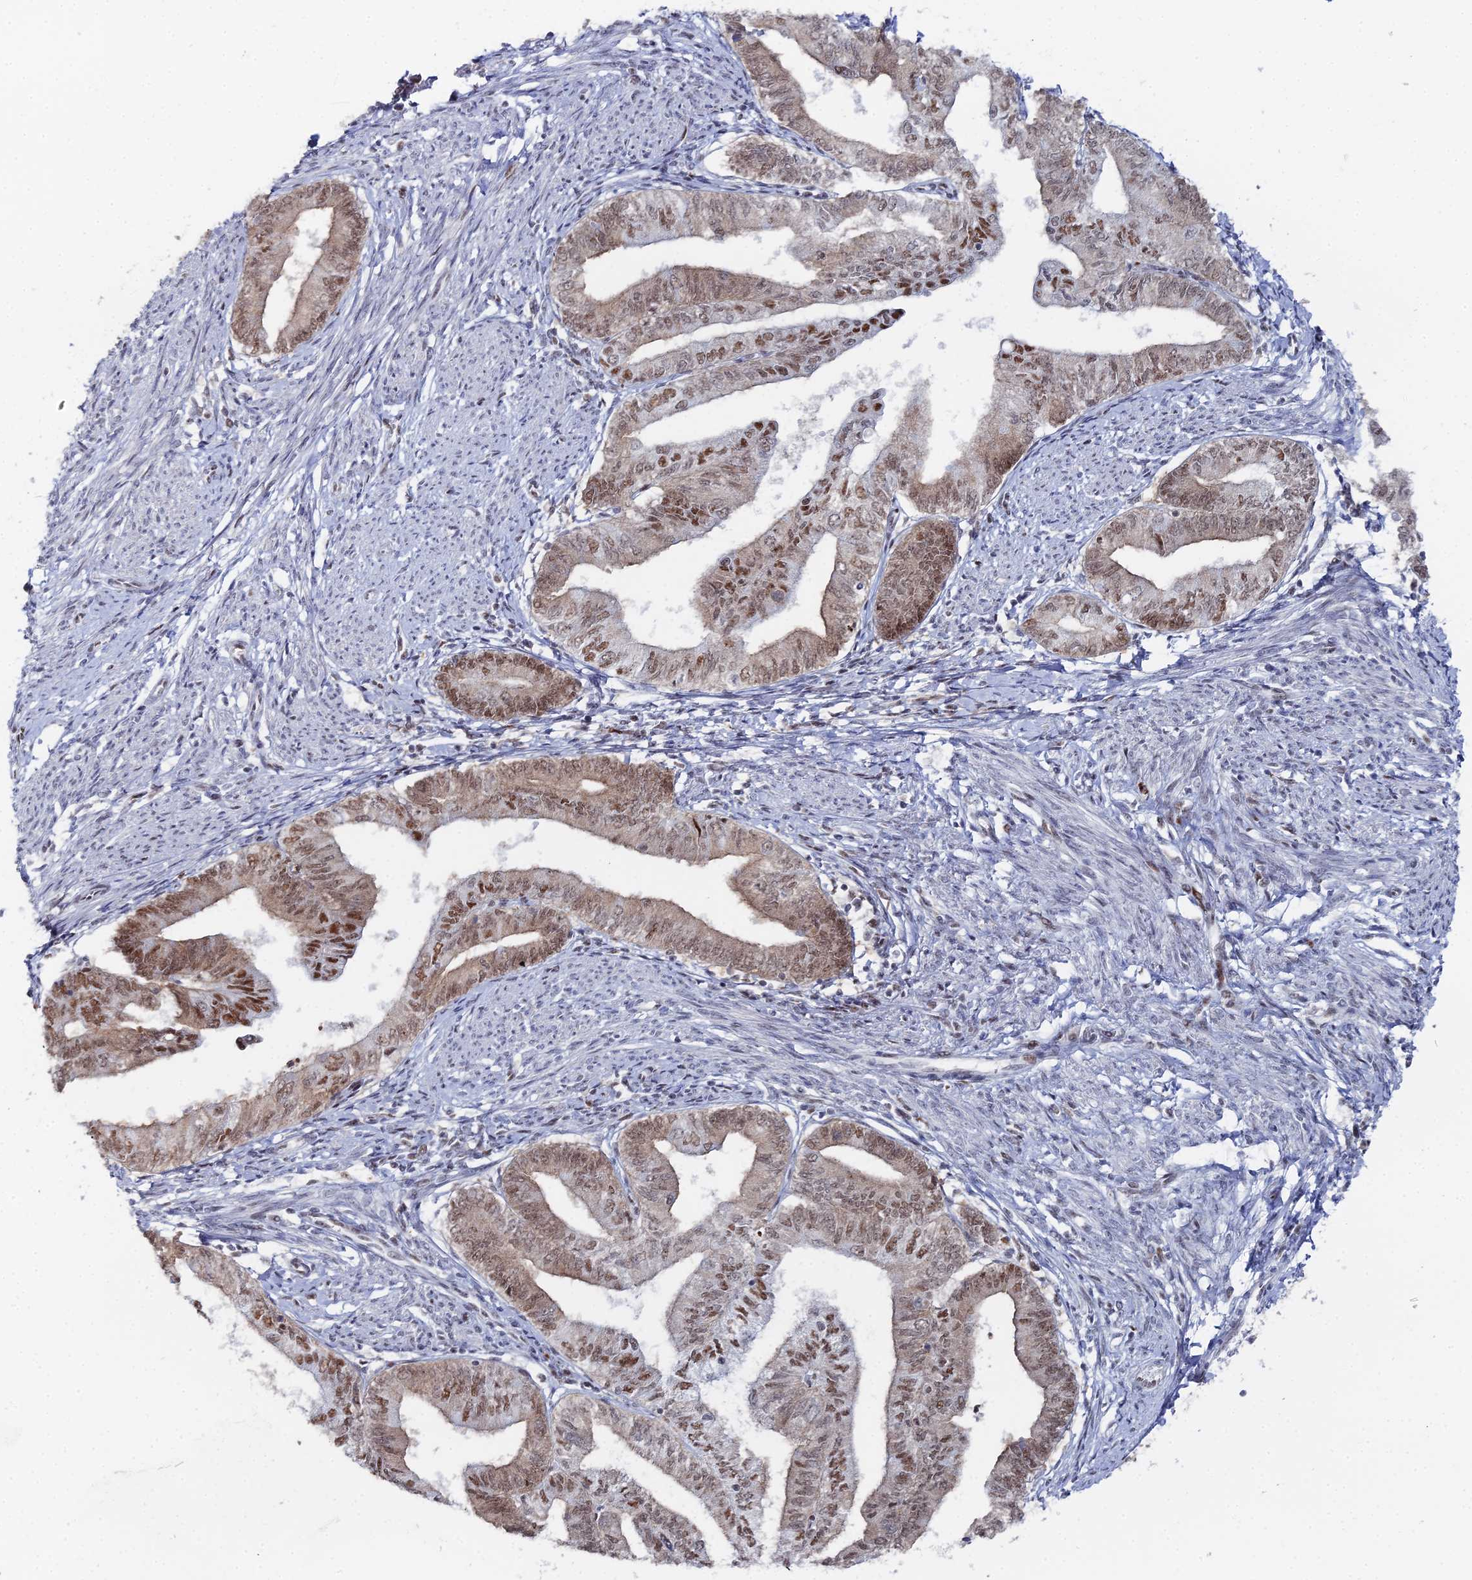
{"staining": {"intensity": "moderate", "quantity": ">75%", "location": "nuclear"}, "tissue": "endometrial cancer", "cell_type": "Tumor cells", "image_type": "cancer", "snomed": [{"axis": "morphology", "description": "Adenocarcinoma, NOS"}, {"axis": "topography", "description": "Endometrium"}], "caption": "Immunohistochemical staining of human adenocarcinoma (endometrial) reveals moderate nuclear protein expression in about >75% of tumor cells.", "gene": "GSC2", "patient": {"sex": "female", "age": 66}}